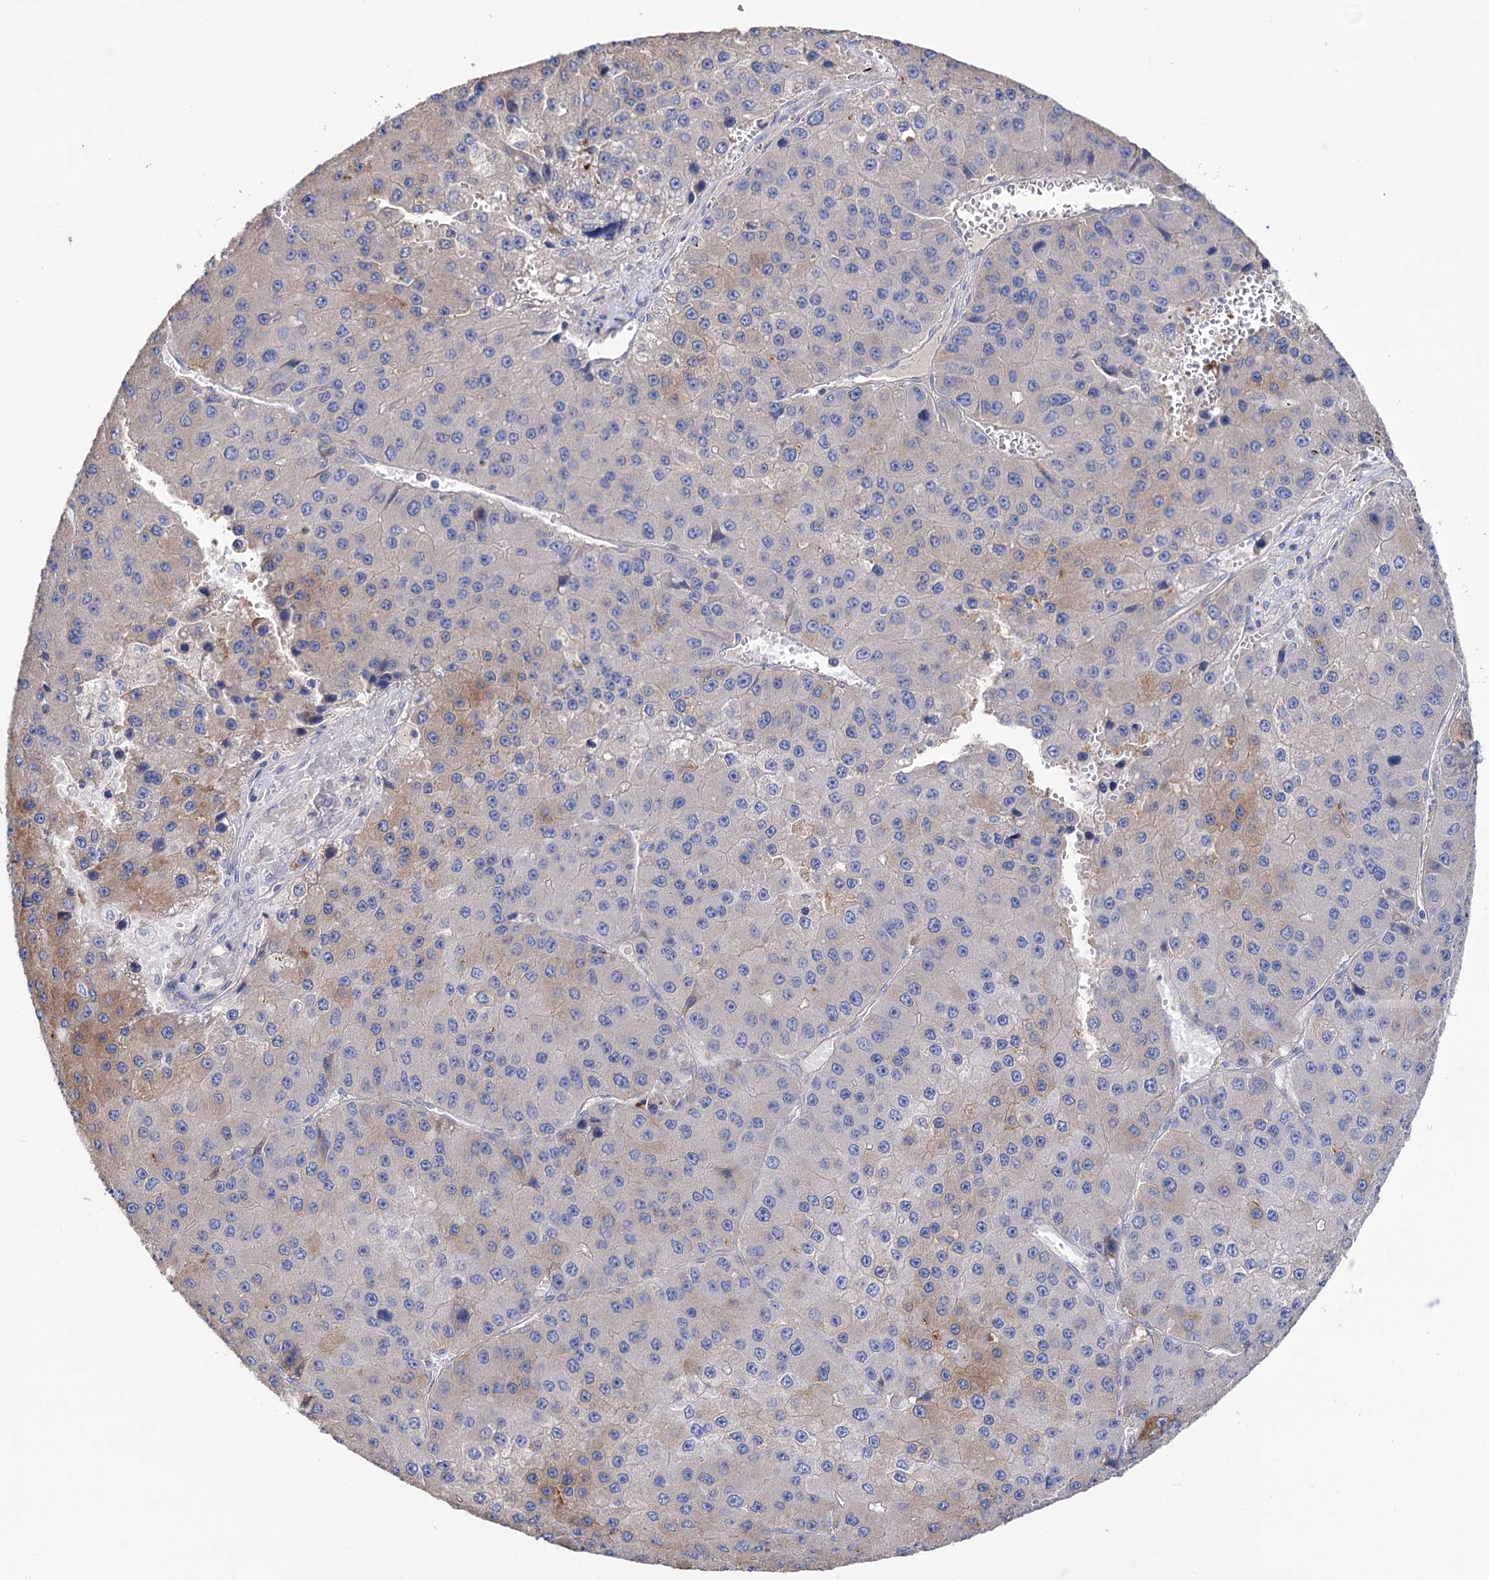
{"staining": {"intensity": "weak", "quantity": "<25%", "location": "cytoplasmic/membranous"}, "tissue": "liver cancer", "cell_type": "Tumor cells", "image_type": "cancer", "snomed": [{"axis": "morphology", "description": "Carcinoma, Hepatocellular, NOS"}, {"axis": "topography", "description": "Liver"}], "caption": "This photomicrograph is of hepatocellular carcinoma (liver) stained with immunohistochemistry to label a protein in brown with the nuclei are counter-stained blue. There is no positivity in tumor cells.", "gene": "BBS4", "patient": {"sex": "female", "age": 73}}